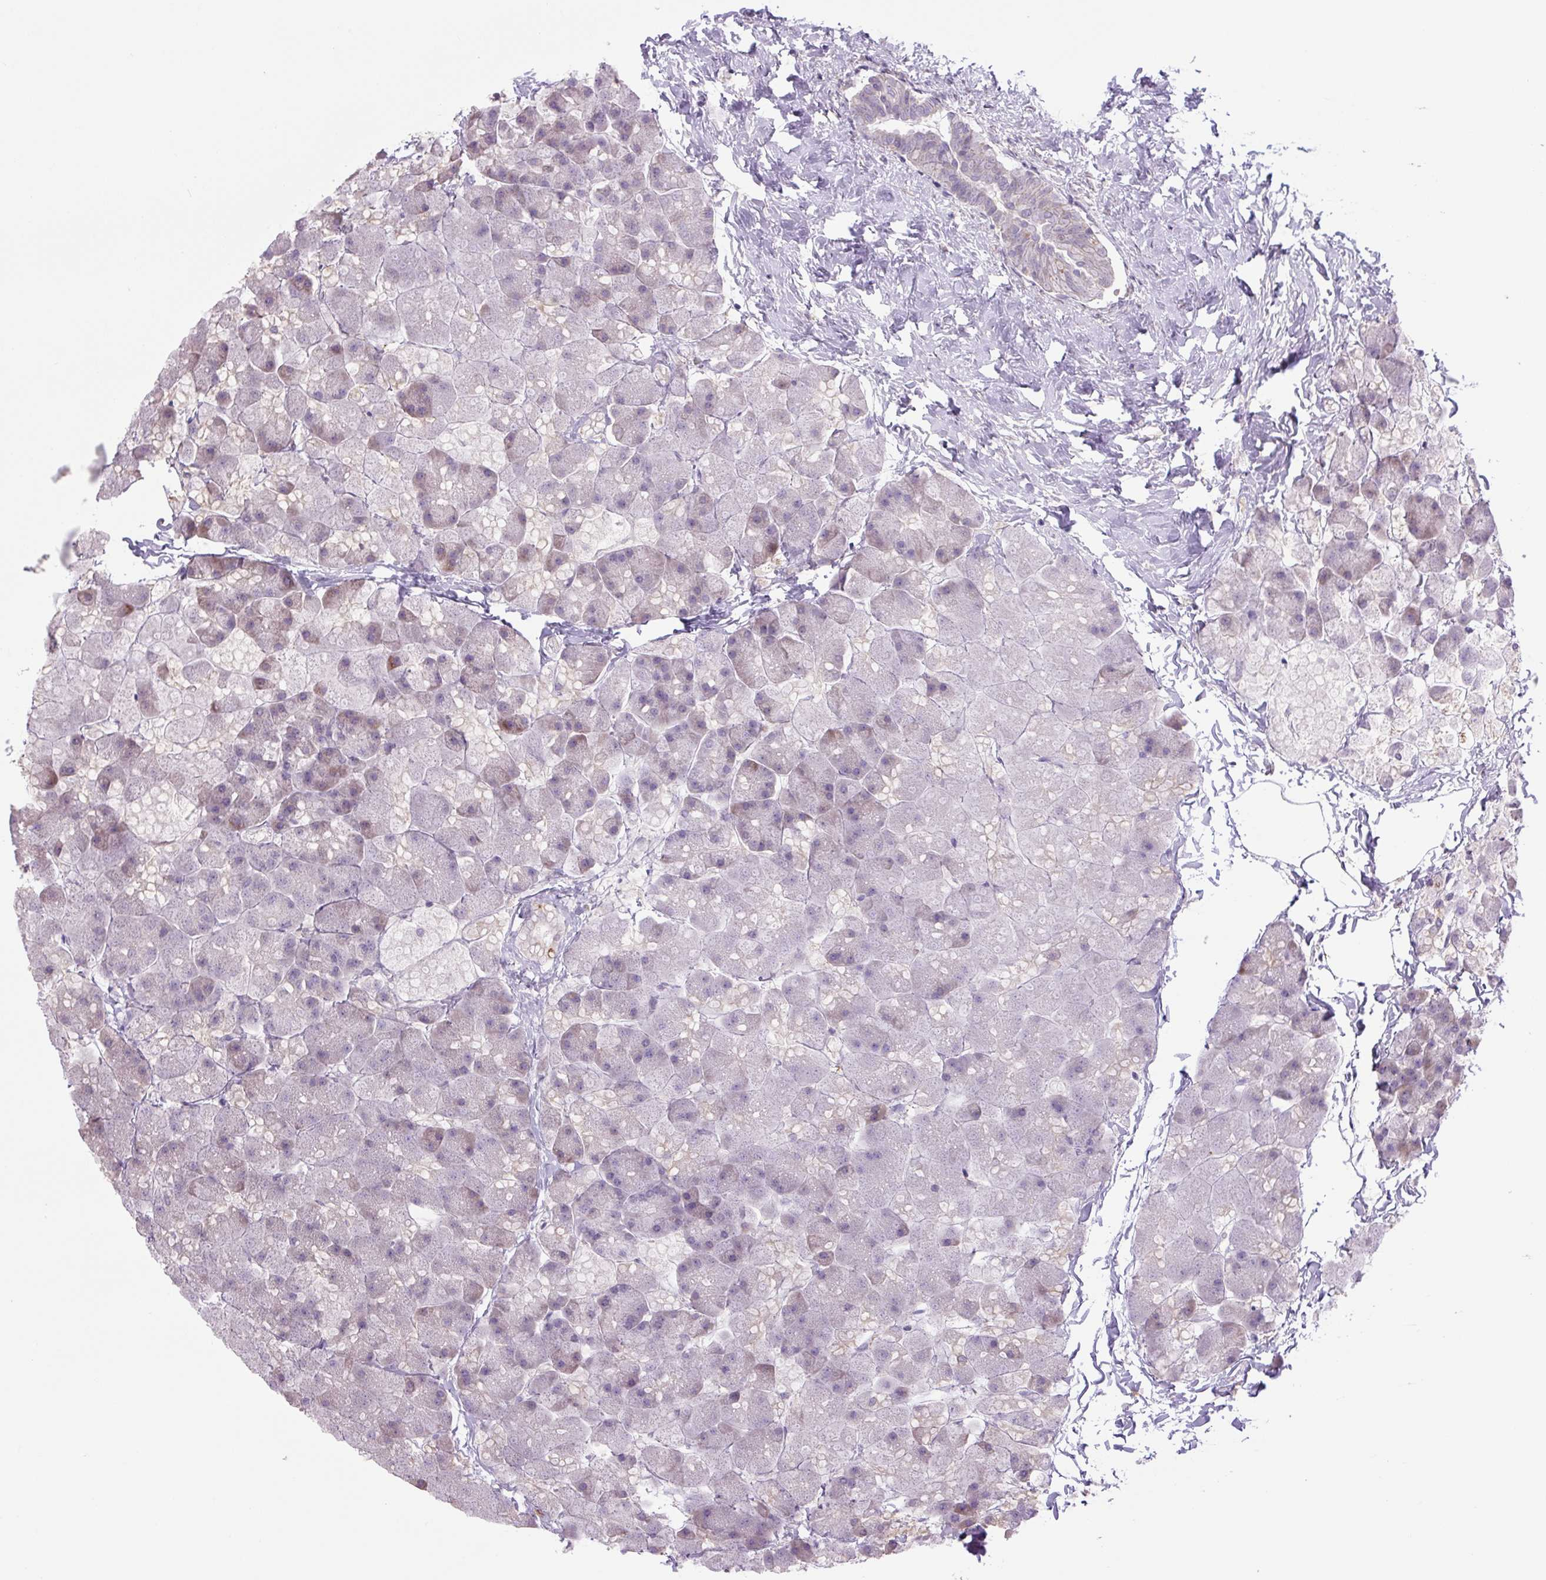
{"staining": {"intensity": "strong", "quantity": "25%-75%", "location": "cytoplasmic/membranous"}, "tissue": "pancreas", "cell_type": "Exocrine glandular cells", "image_type": "normal", "snomed": [{"axis": "morphology", "description": "Normal tissue, NOS"}, {"axis": "topography", "description": "Pancreas"}], "caption": "Protein expression analysis of unremarkable pancreas shows strong cytoplasmic/membranous expression in approximately 25%-75% of exocrine glandular cells.", "gene": "PLA2G4A", "patient": {"sex": "male", "age": 35}}